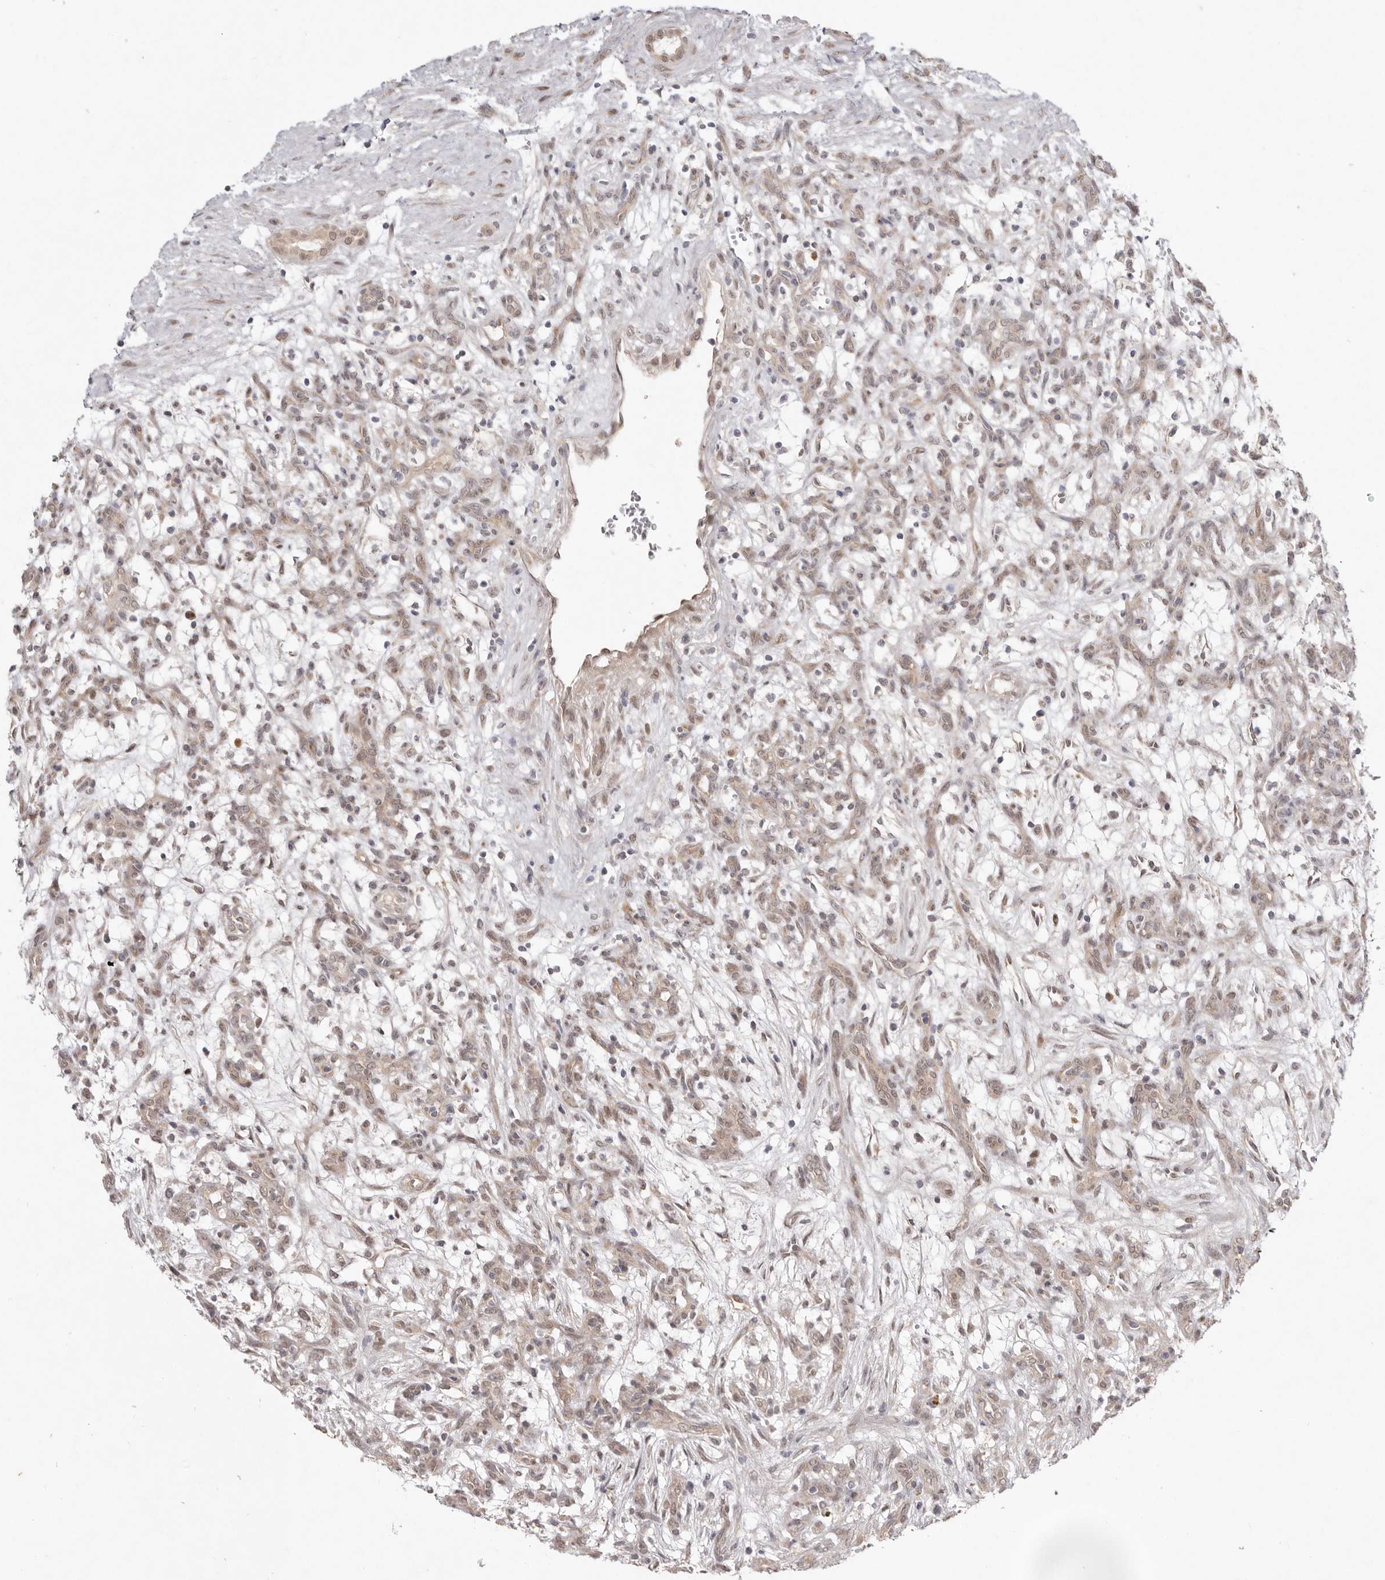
{"staining": {"intensity": "weak", "quantity": "25%-75%", "location": "cytoplasmic/membranous"}, "tissue": "renal cancer", "cell_type": "Tumor cells", "image_type": "cancer", "snomed": [{"axis": "morphology", "description": "Adenocarcinoma, NOS"}, {"axis": "topography", "description": "Kidney"}], "caption": "IHC (DAB (3,3'-diaminobenzidine)) staining of adenocarcinoma (renal) exhibits weak cytoplasmic/membranous protein expression in approximately 25%-75% of tumor cells.", "gene": "NSUN4", "patient": {"sex": "female", "age": 57}}